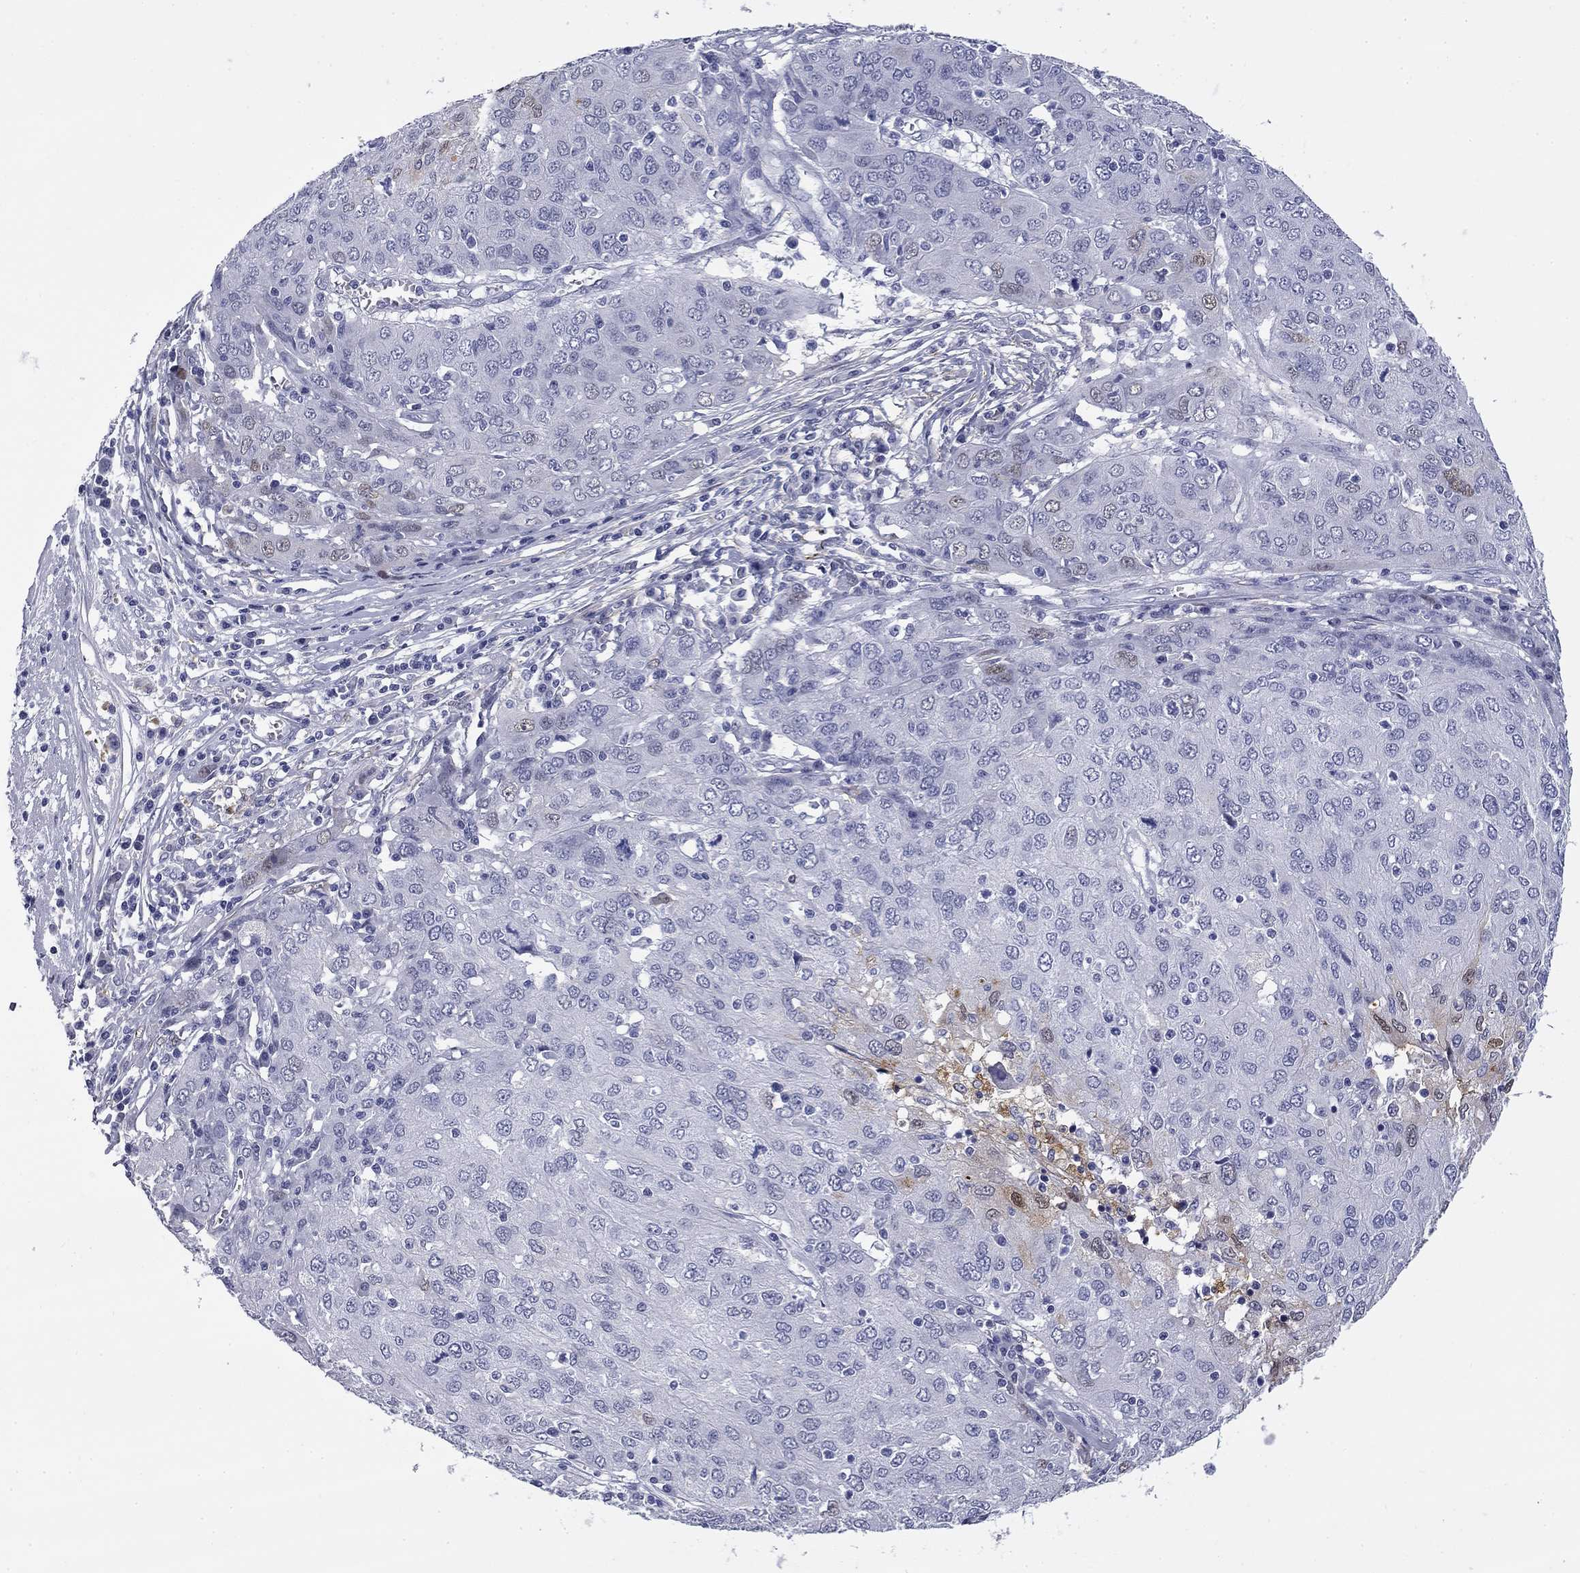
{"staining": {"intensity": "negative", "quantity": "none", "location": "none"}, "tissue": "ovarian cancer", "cell_type": "Tumor cells", "image_type": "cancer", "snomed": [{"axis": "morphology", "description": "Carcinoma, endometroid"}, {"axis": "topography", "description": "Ovary"}], "caption": "Immunohistochemical staining of human ovarian cancer reveals no significant staining in tumor cells.", "gene": "BCL2L14", "patient": {"sex": "female", "age": 50}}